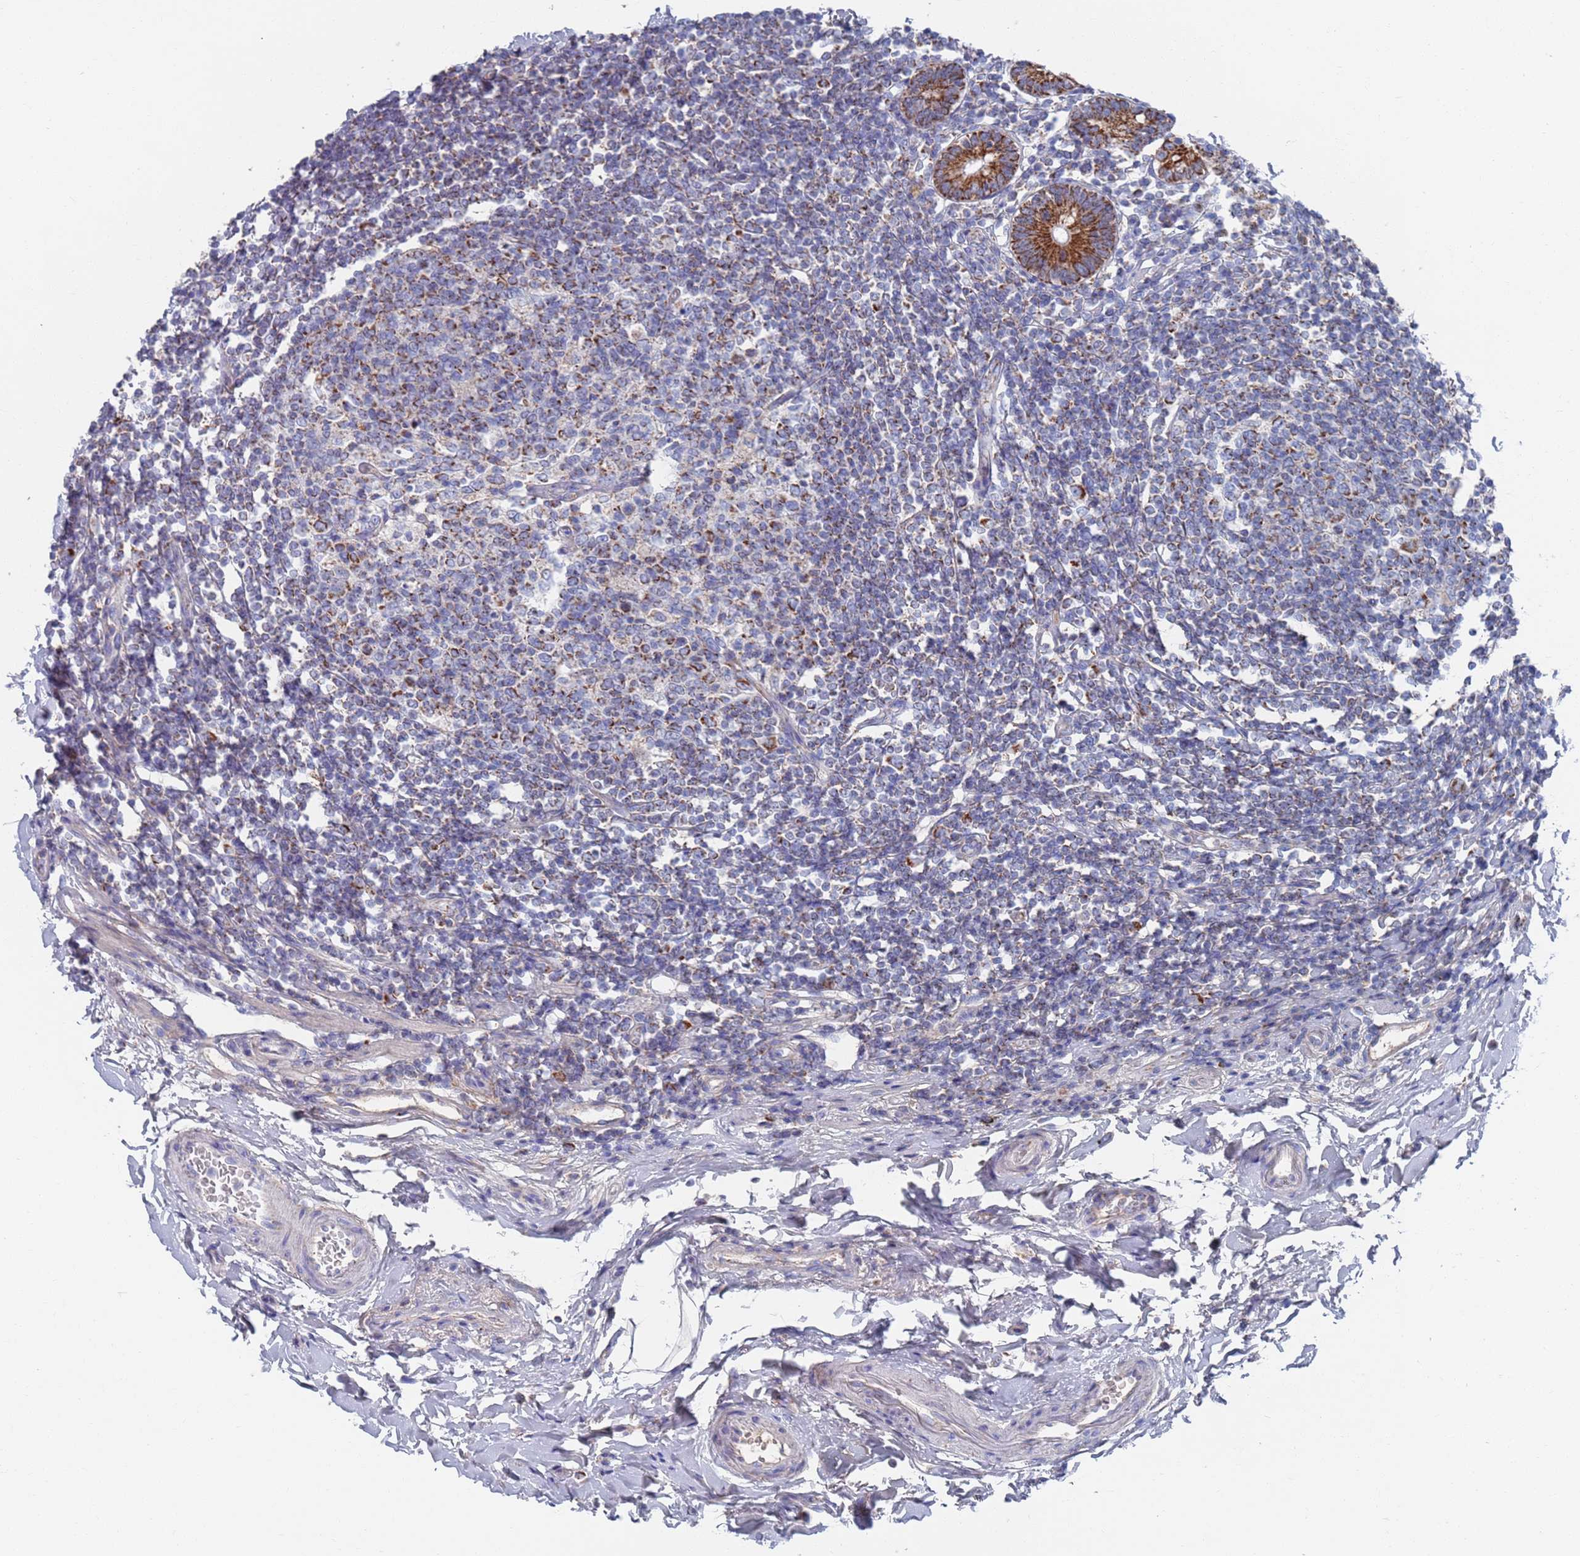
{"staining": {"intensity": "strong", "quantity": ">75%", "location": "cytoplasmic/membranous"}, "tissue": "small intestine", "cell_type": "Glandular cells", "image_type": "normal", "snomed": [{"axis": "morphology", "description": "Normal tissue, NOS"}, {"axis": "topography", "description": "Small intestine"}], "caption": "A brown stain shows strong cytoplasmic/membranous expression of a protein in glandular cells of benign small intestine. (DAB = brown stain, brightfield microscopy at high magnification).", "gene": "MRPL22", "patient": {"sex": "female", "age": 84}}